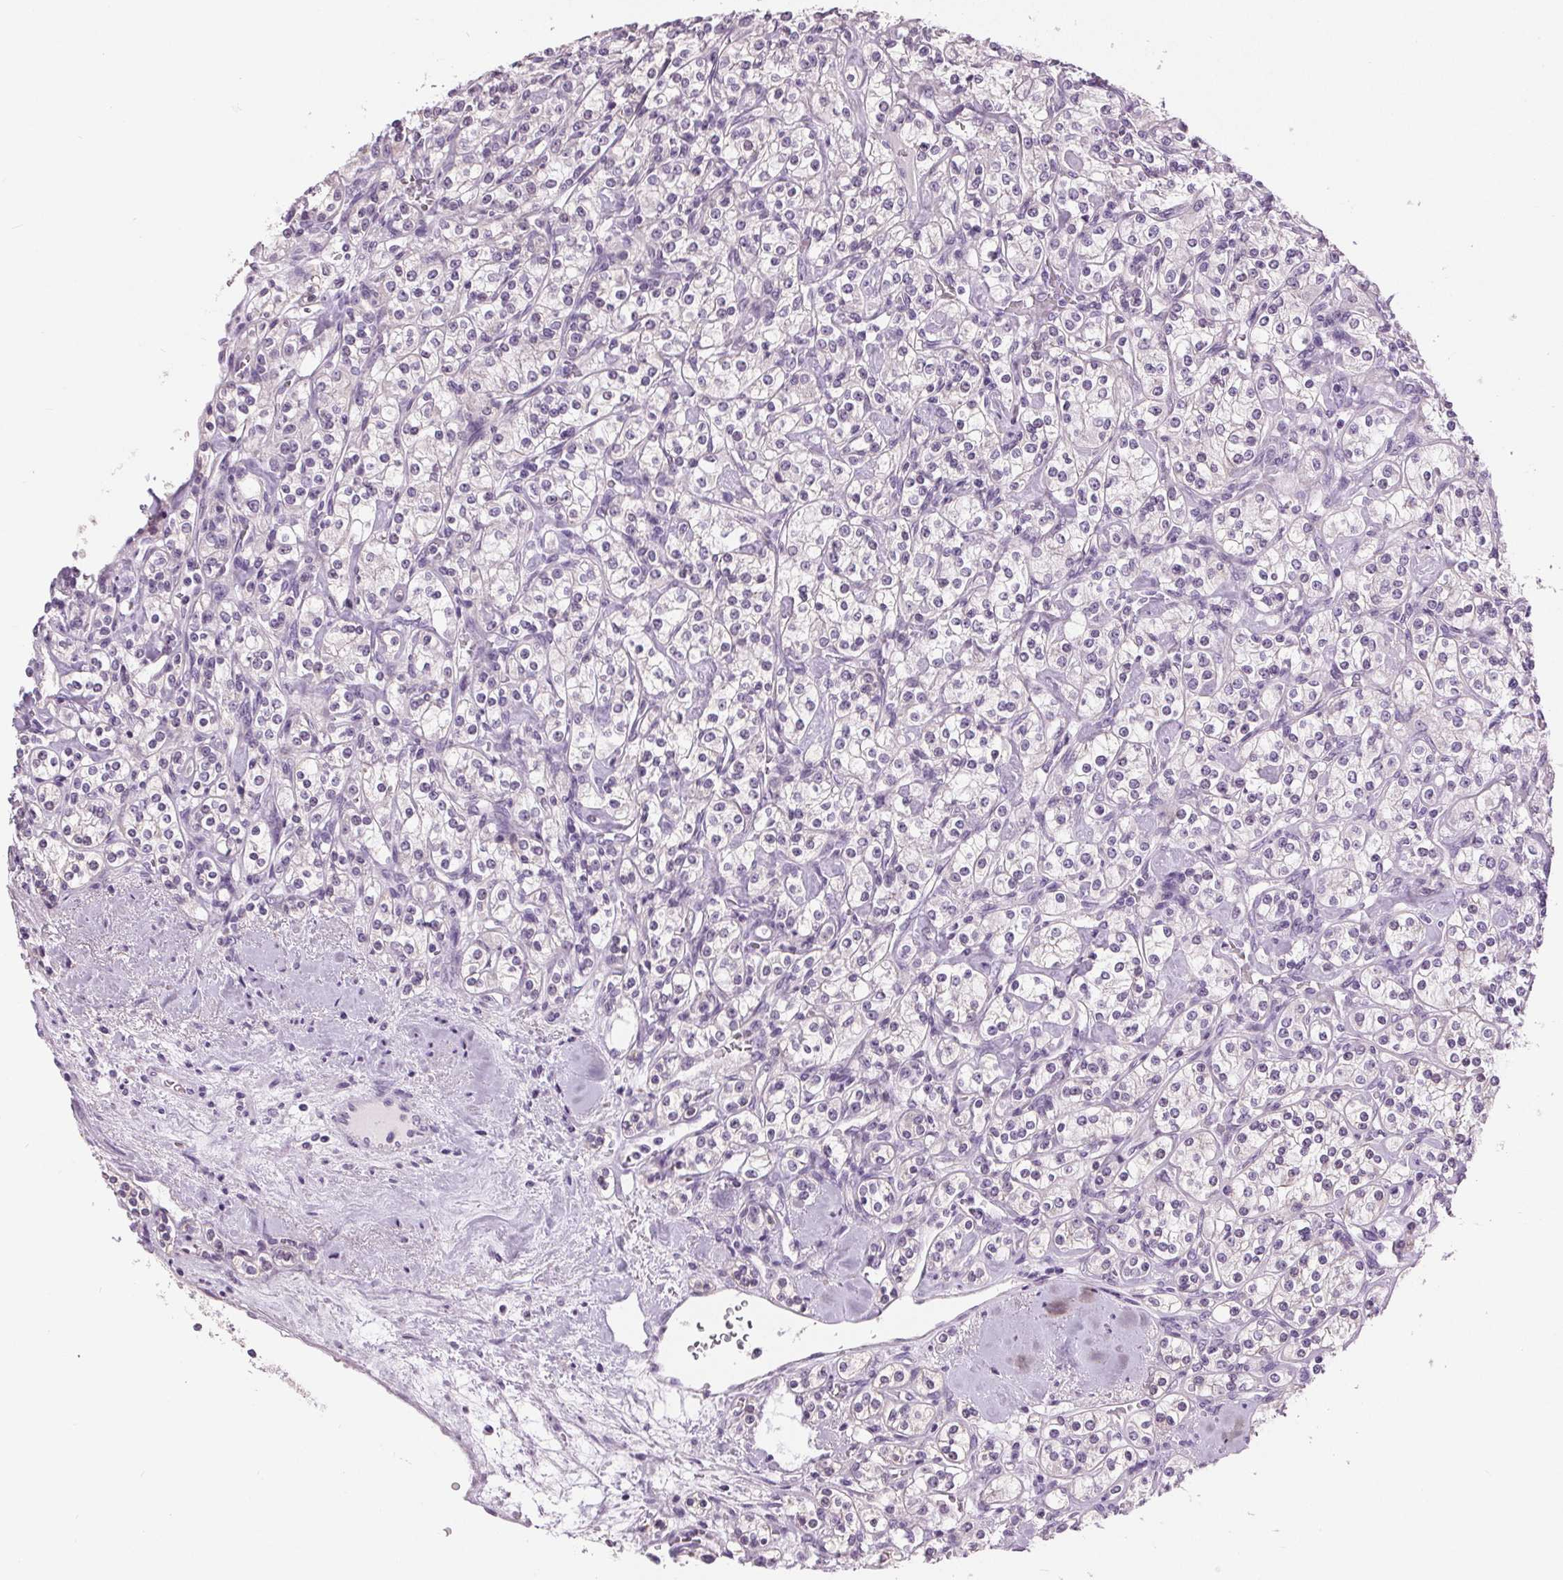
{"staining": {"intensity": "negative", "quantity": "none", "location": "none"}, "tissue": "renal cancer", "cell_type": "Tumor cells", "image_type": "cancer", "snomed": [{"axis": "morphology", "description": "Adenocarcinoma, NOS"}, {"axis": "topography", "description": "Kidney"}], "caption": "High power microscopy micrograph of an IHC histopathology image of renal adenocarcinoma, revealing no significant expression in tumor cells.", "gene": "MISP", "patient": {"sex": "male", "age": 77}}